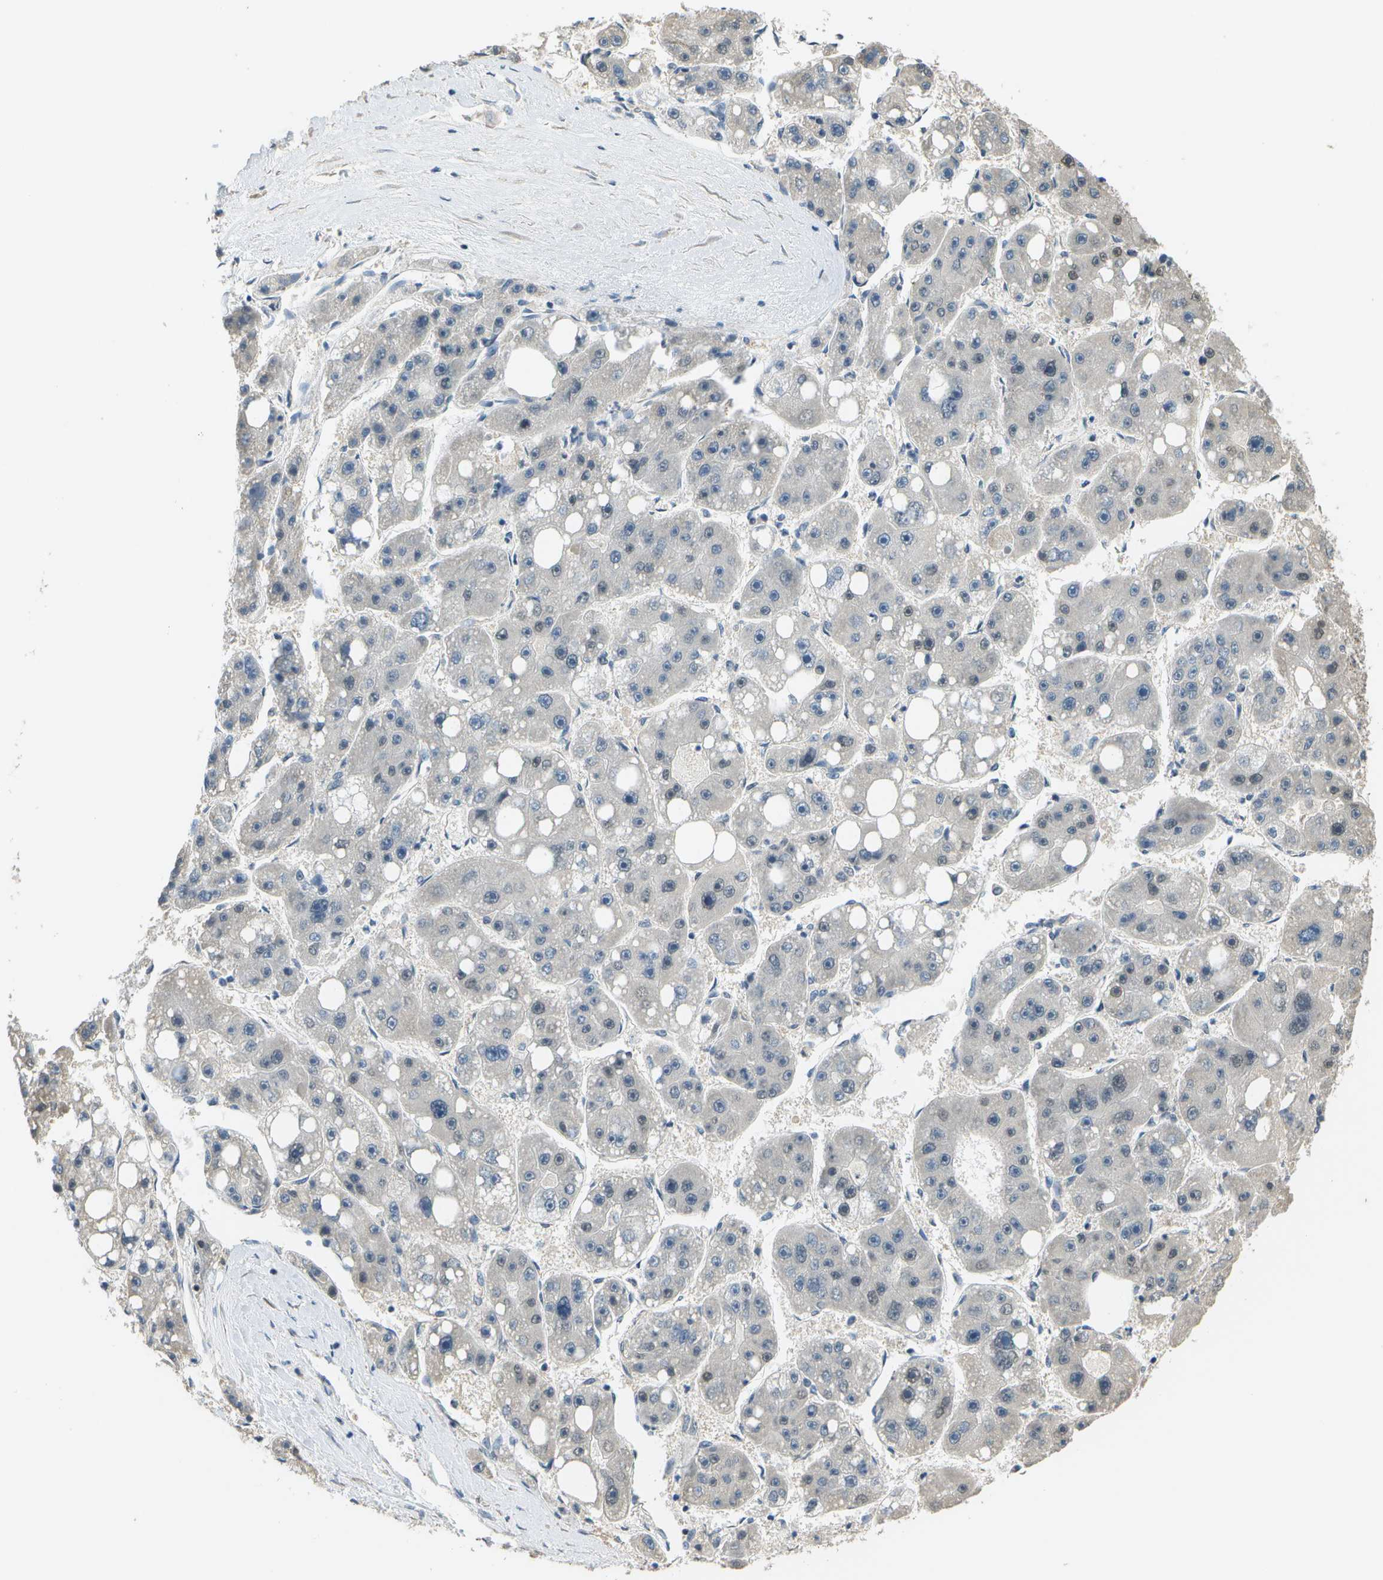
{"staining": {"intensity": "negative", "quantity": "none", "location": "none"}, "tissue": "liver cancer", "cell_type": "Tumor cells", "image_type": "cancer", "snomed": [{"axis": "morphology", "description": "Carcinoma, Hepatocellular, NOS"}, {"axis": "topography", "description": "Liver"}], "caption": "This micrograph is of liver hepatocellular carcinoma stained with immunohistochemistry to label a protein in brown with the nuclei are counter-stained blue. There is no positivity in tumor cells.", "gene": "ABL2", "patient": {"sex": "female", "age": 61}}